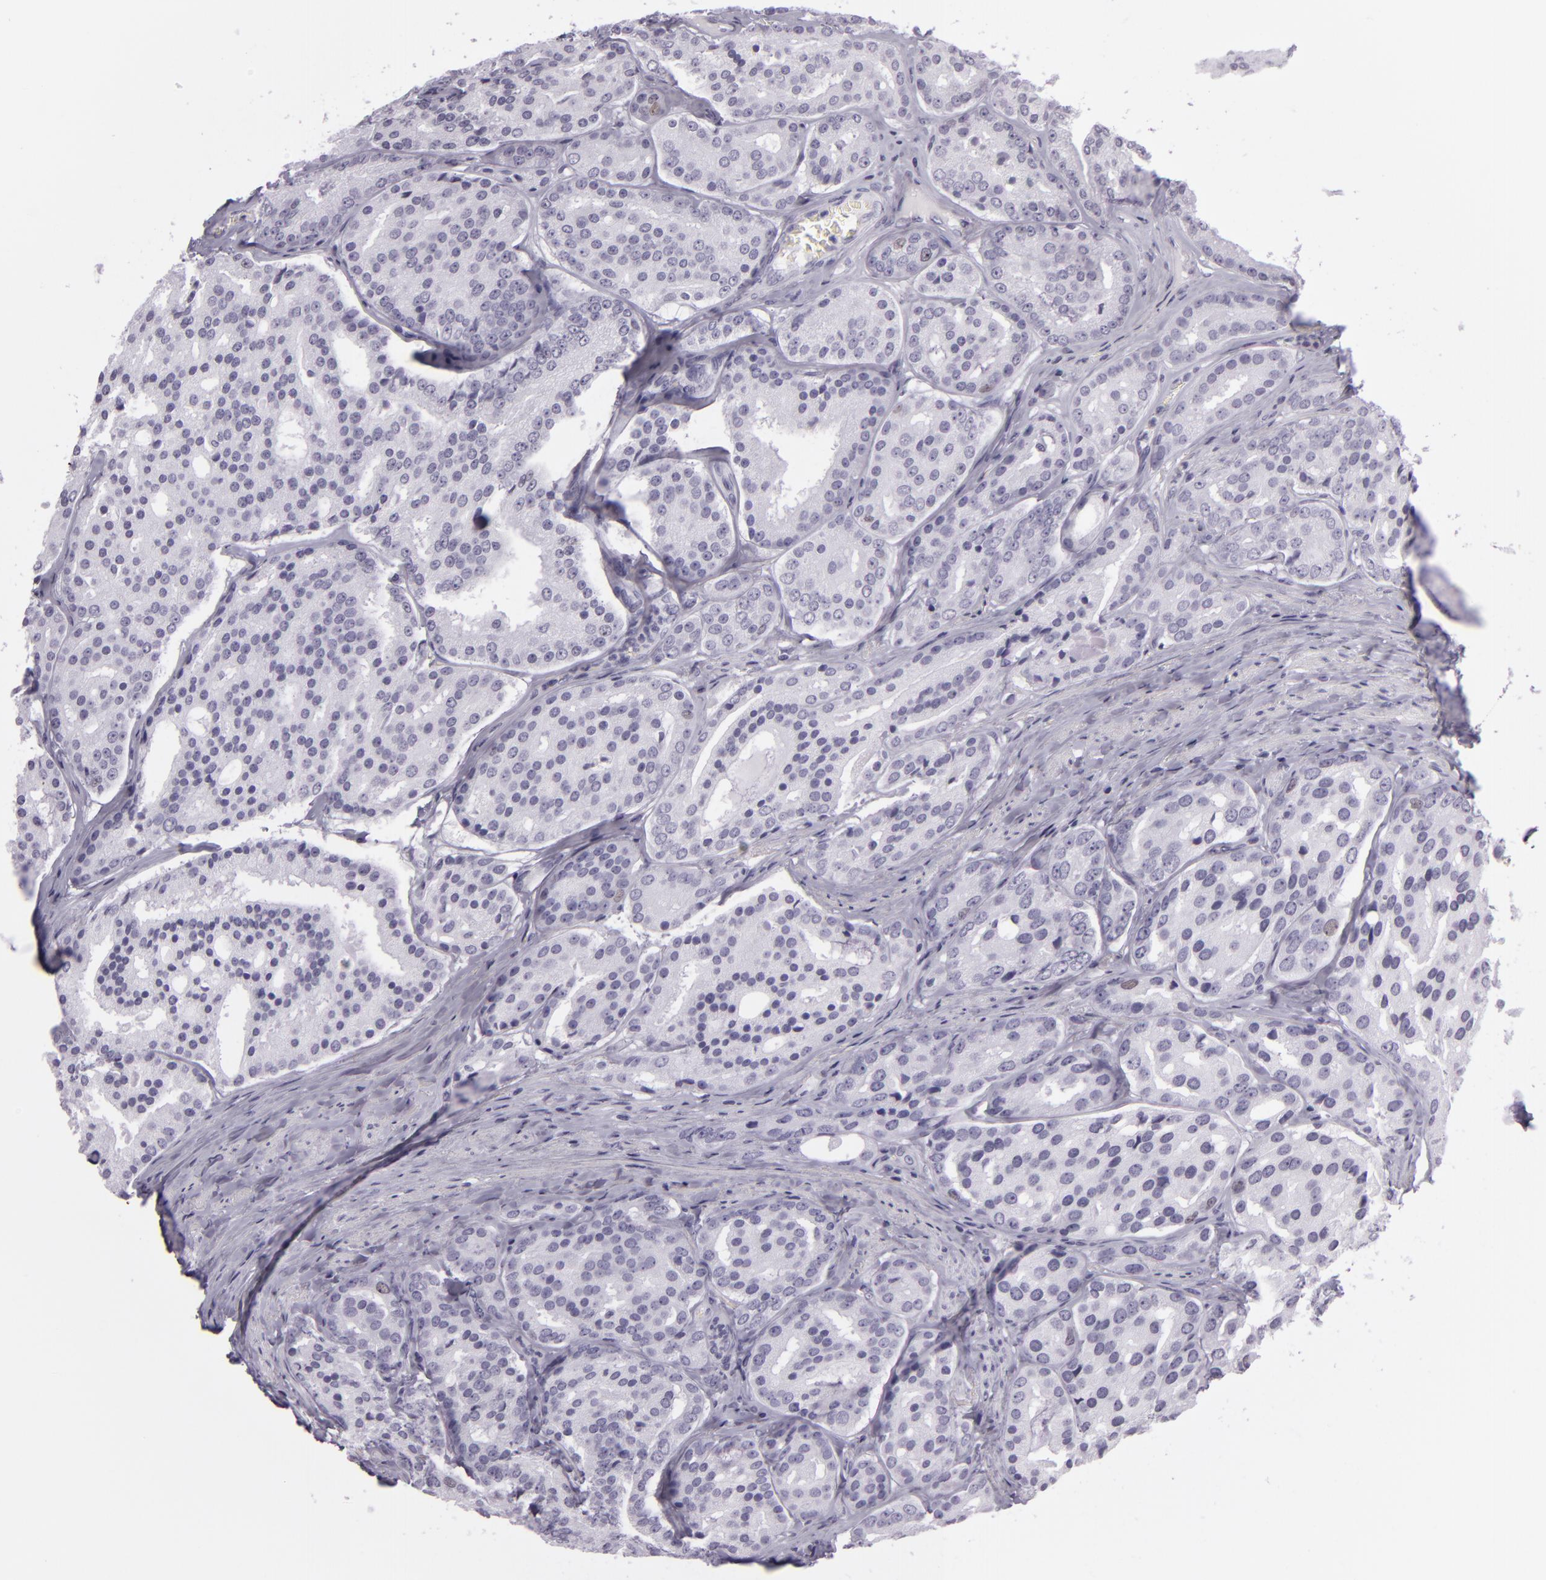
{"staining": {"intensity": "negative", "quantity": "none", "location": "none"}, "tissue": "prostate cancer", "cell_type": "Tumor cells", "image_type": "cancer", "snomed": [{"axis": "morphology", "description": "Adenocarcinoma, High grade"}, {"axis": "topography", "description": "Prostate"}], "caption": "Prostate cancer stained for a protein using IHC displays no positivity tumor cells.", "gene": "MCM3", "patient": {"sex": "male", "age": 64}}